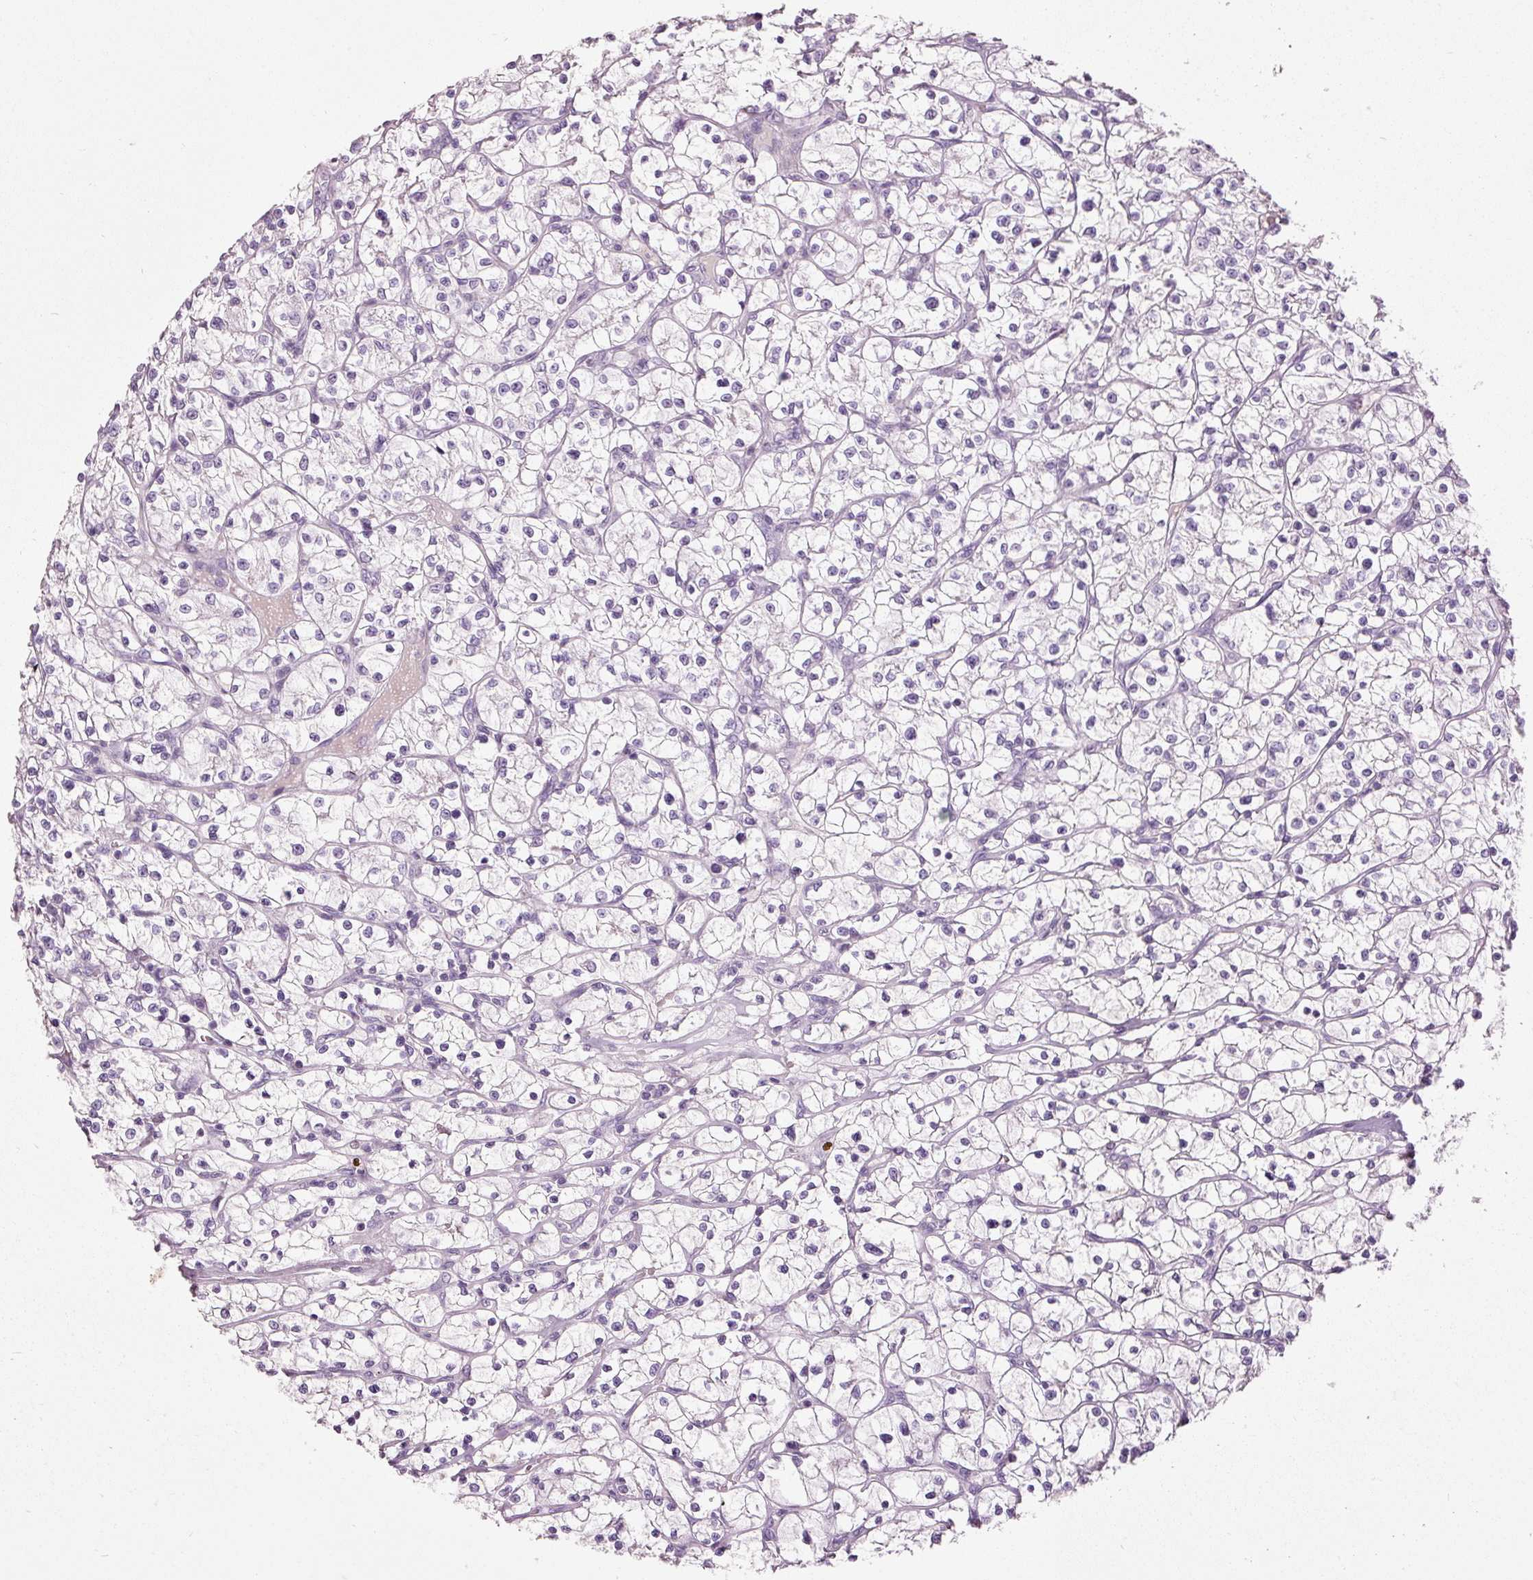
{"staining": {"intensity": "negative", "quantity": "none", "location": "none"}, "tissue": "renal cancer", "cell_type": "Tumor cells", "image_type": "cancer", "snomed": [{"axis": "morphology", "description": "Adenocarcinoma, NOS"}, {"axis": "topography", "description": "Kidney"}], "caption": "An immunohistochemistry histopathology image of renal cancer (adenocarcinoma) is shown. There is no staining in tumor cells of renal cancer (adenocarcinoma).", "gene": "MUC5AC", "patient": {"sex": "female", "age": 64}}